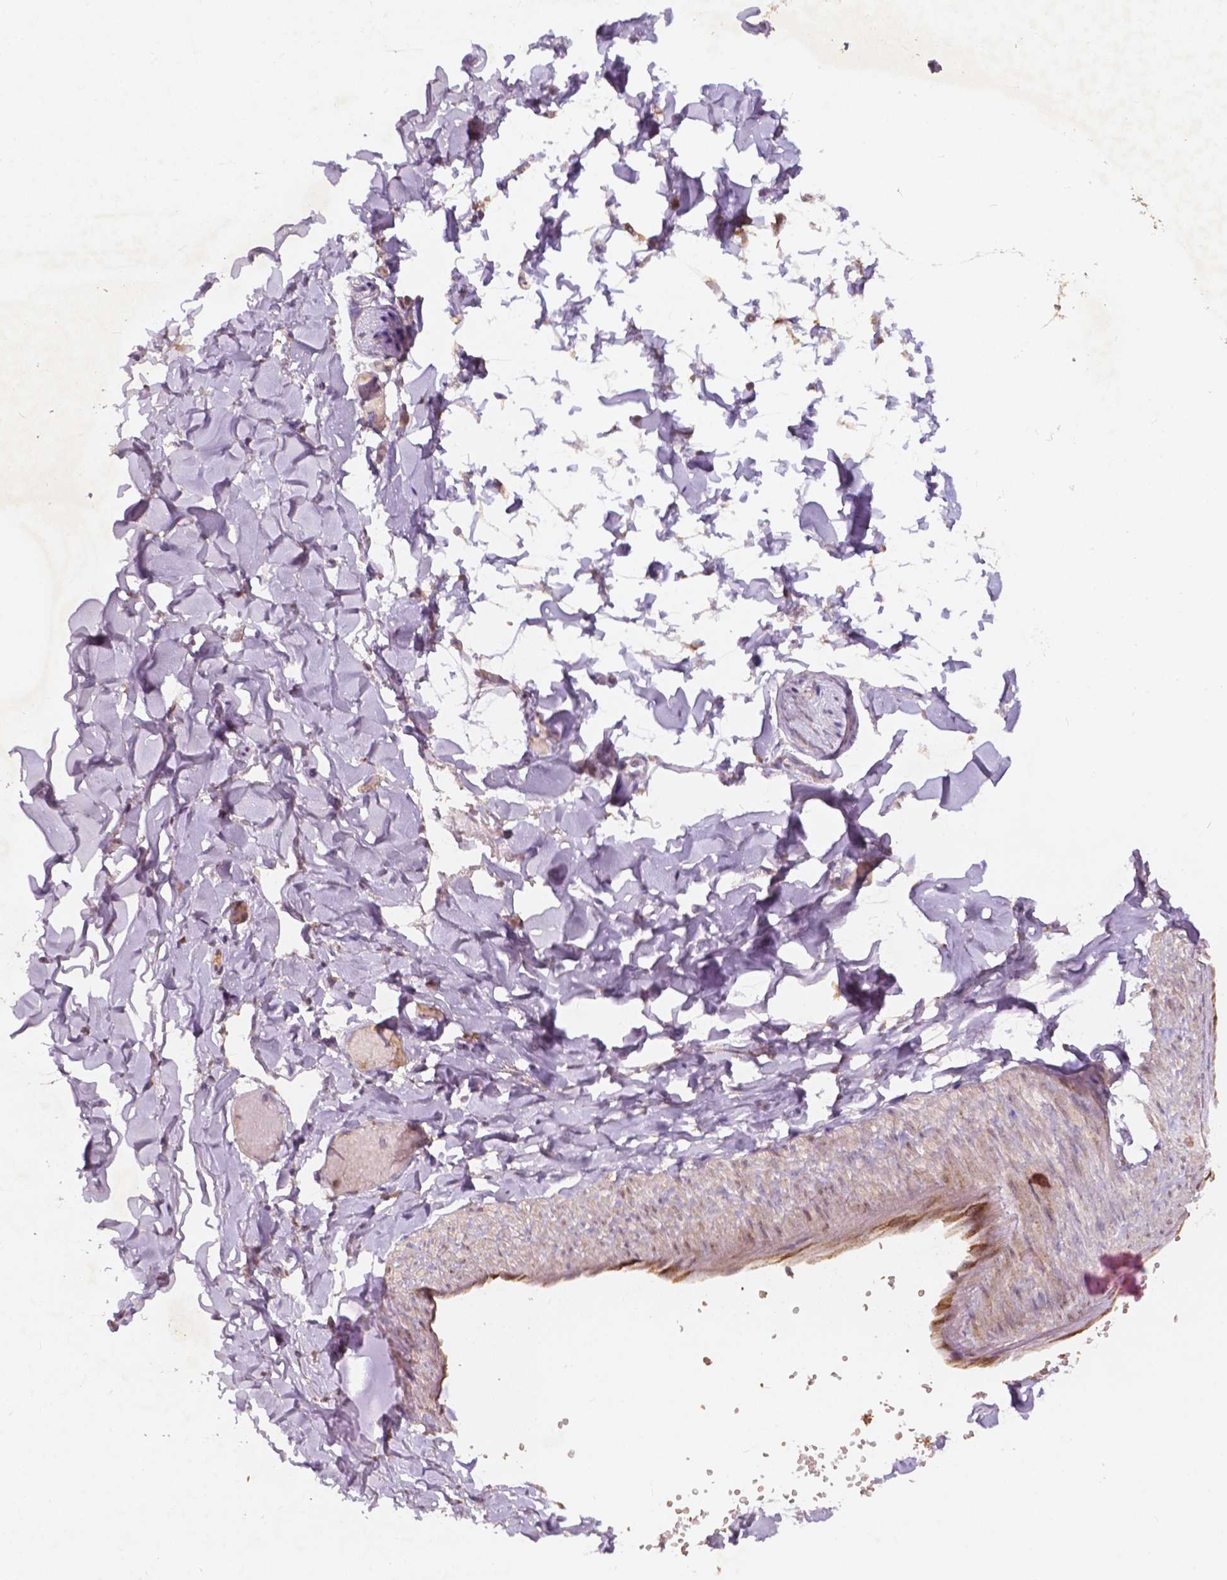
{"staining": {"intensity": "weak", "quantity": "25%-75%", "location": "cytoplasmic/membranous"}, "tissue": "adipose tissue", "cell_type": "Adipocytes", "image_type": "normal", "snomed": [{"axis": "morphology", "description": "Normal tissue, NOS"}, {"axis": "topography", "description": "Gallbladder"}, {"axis": "topography", "description": "Peripheral nerve tissue"}], "caption": "IHC of unremarkable adipose tissue reveals low levels of weak cytoplasmic/membranous expression in approximately 25%-75% of adipocytes. (DAB IHC with brightfield microscopy, high magnification).", "gene": "CHPT1", "patient": {"sex": "female", "age": 45}}